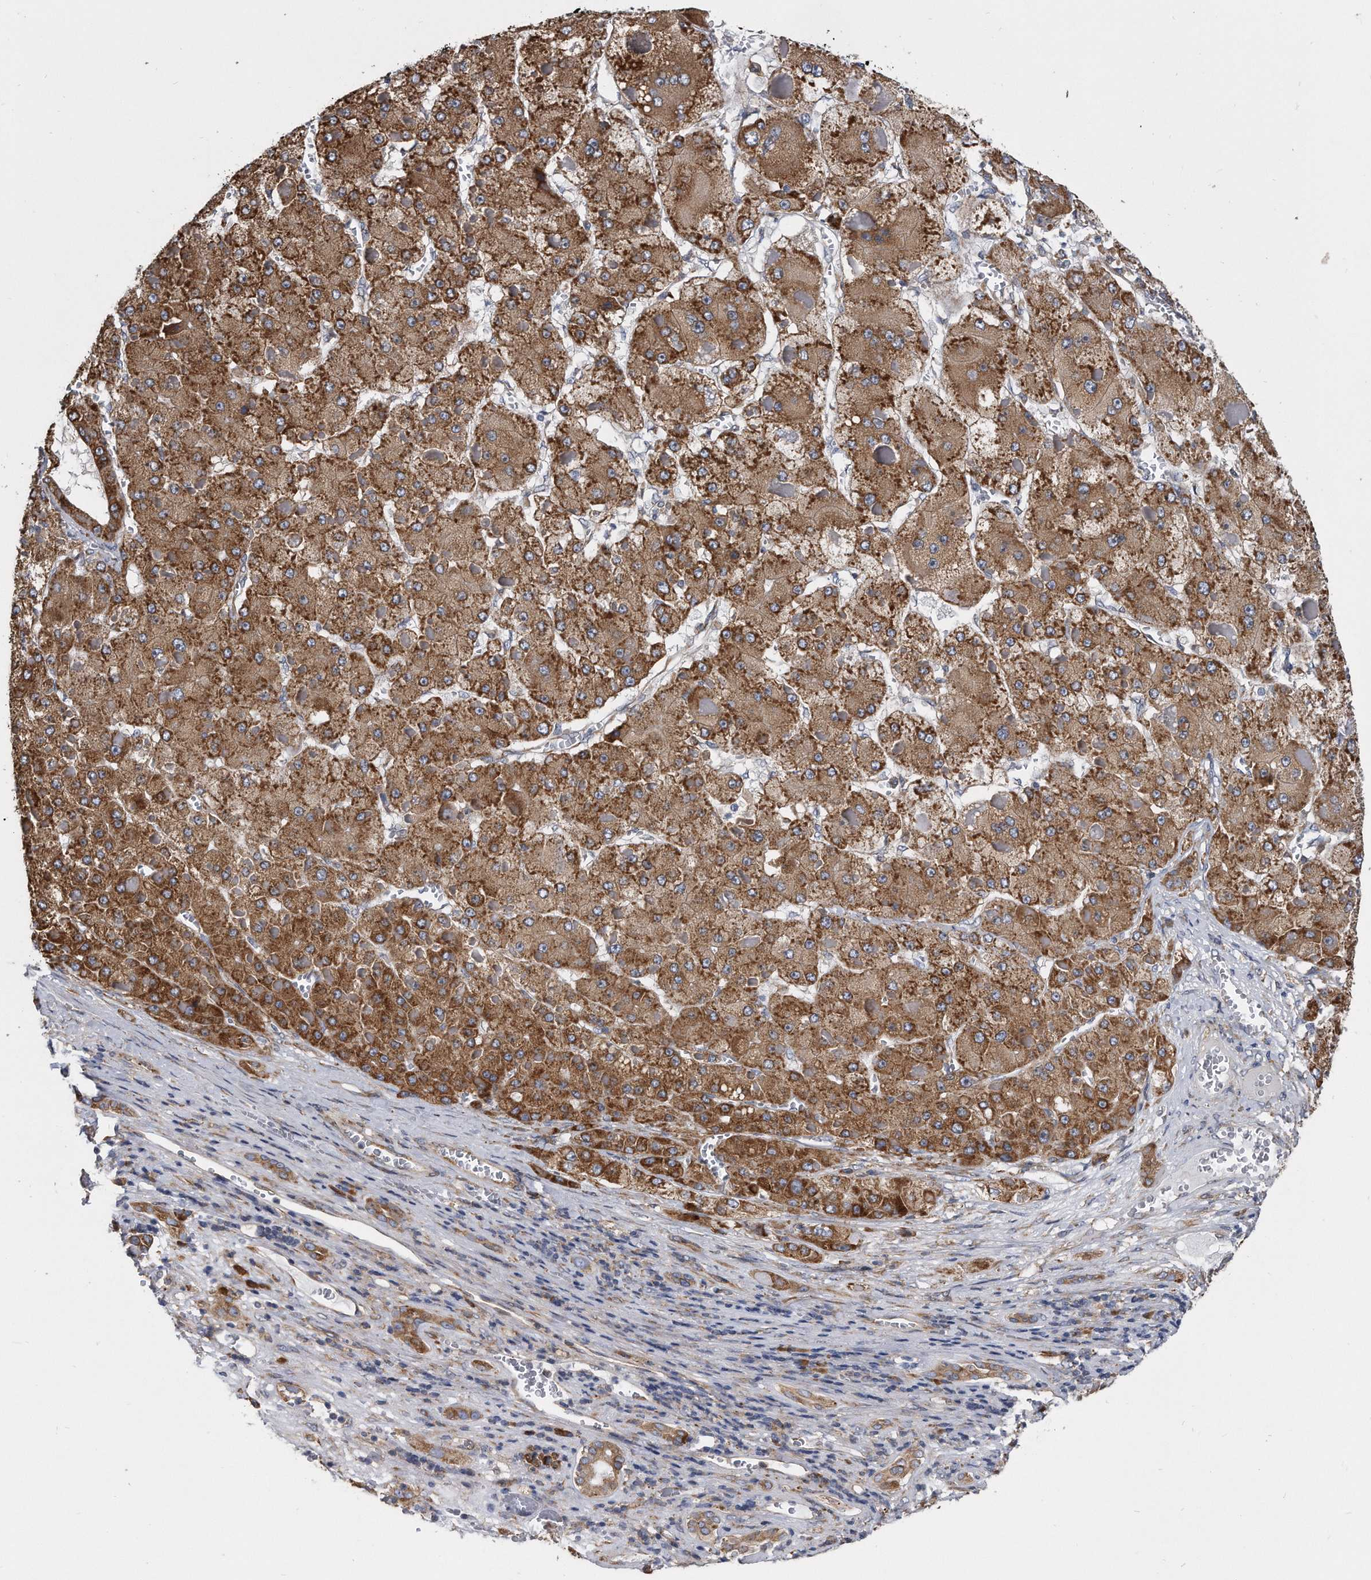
{"staining": {"intensity": "strong", "quantity": ">75%", "location": "cytoplasmic/membranous"}, "tissue": "liver cancer", "cell_type": "Tumor cells", "image_type": "cancer", "snomed": [{"axis": "morphology", "description": "Carcinoma, Hepatocellular, NOS"}, {"axis": "topography", "description": "Liver"}], "caption": "A histopathology image showing strong cytoplasmic/membranous expression in approximately >75% of tumor cells in liver cancer (hepatocellular carcinoma), as visualized by brown immunohistochemical staining.", "gene": "CCDC47", "patient": {"sex": "female", "age": 73}}